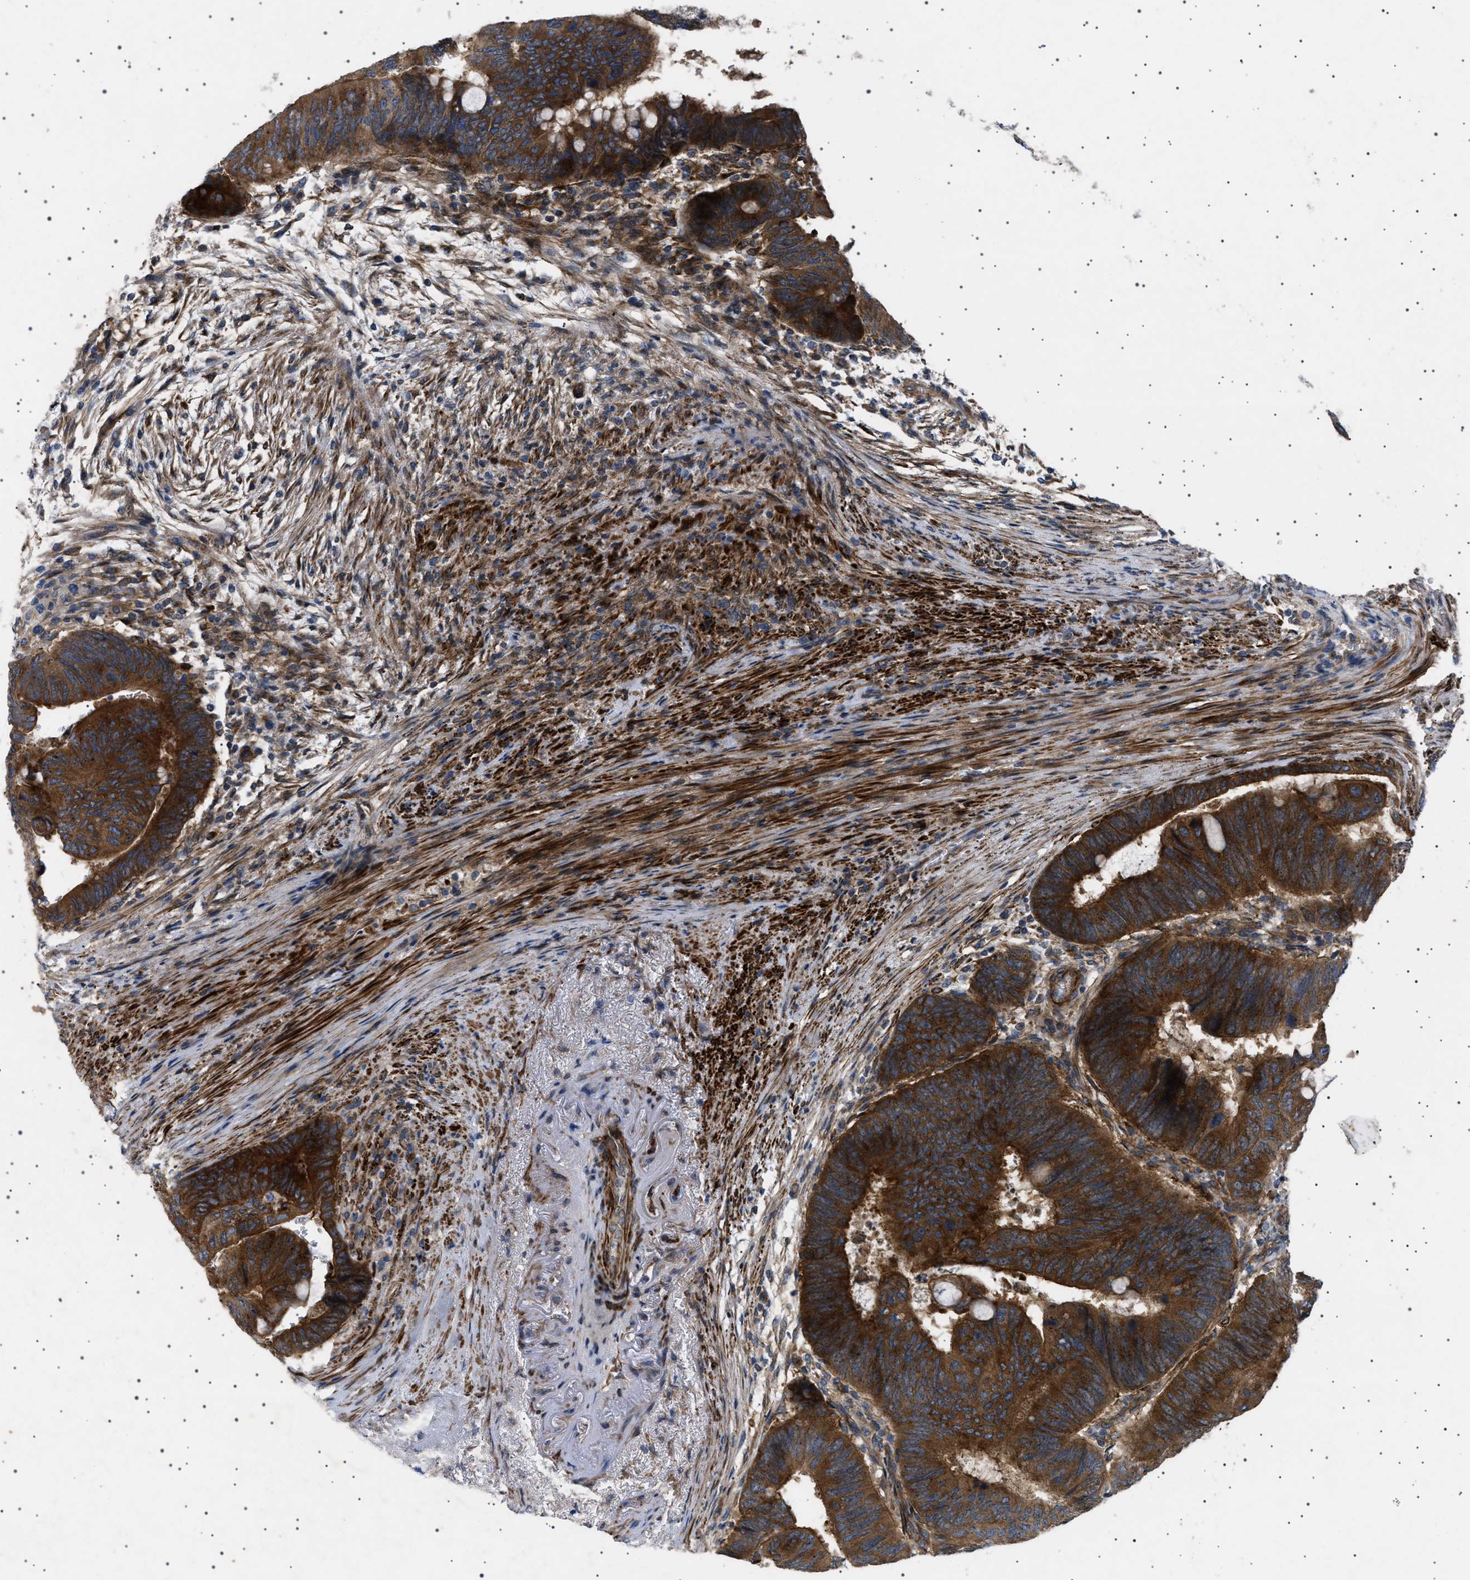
{"staining": {"intensity": "strong", "quantity": ">75%", "location": "cytoplasmic/membranous"}, "tissue": "colorectal cancer", "cell_type": "Tumor cells", "image_type": "cancer", "snomed": [{"axis": "morphology", "description": "Normal tissue, NOS"}, {"axis": "morphology", "description": "Adenocarcinoma, NOS"}, {"axis": "topography", "description": "Rectum"}, {"axis": "topography", "description": "Peripheral nerve tissue"}], "caption": "A histopathology image showing strong cytoplasmic/membranous positivity in about >75% of tumor cells in colorectal cancer (adenocarcinoma), as visualized by brown immunohistochemical staining.", "gene": "CCDC186", "patient": {"sex": "male", "age": 92}}